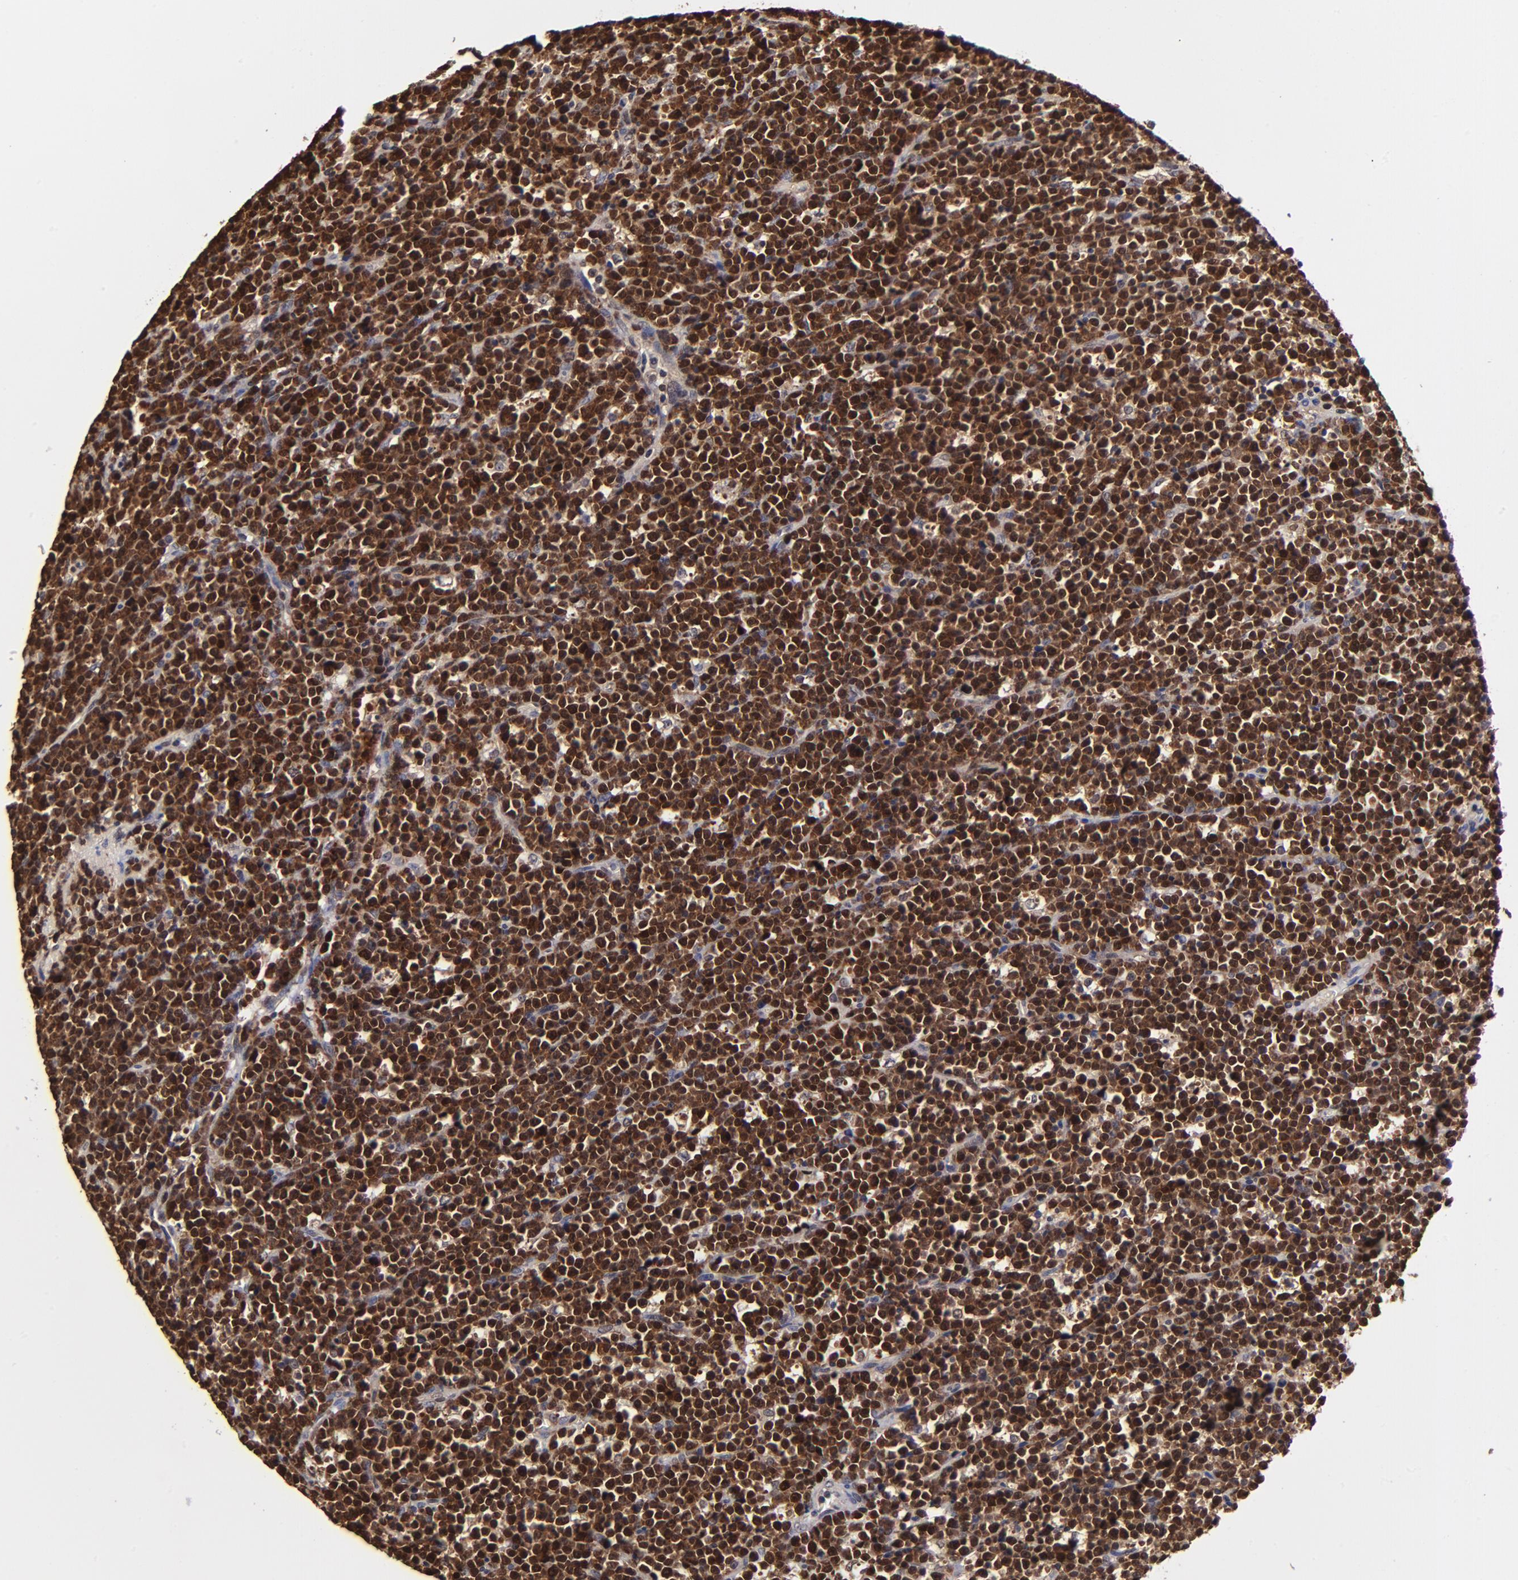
{"staining": {"intensity": "strong", "quantity": ">75%", "location": "cytoplasmic/membranous,nuclear"}, "tissue": "lymphoma", "cell_type": "Tumor cells", "image_type": "cancer", "snomed": [{"axis": "morphology", "description": "Malignant lymphoma, non-Hodgkin's type, High grade"}, {"axis": "topography", "description": "Ovary"}], "caption": "Immunohistochemical staining of human high-grade malignant lymphoma, non-Hodgkin's type shows high levels of strong cytoplasmic/membranous and nuclear protein staining in about >75% of tumor cells.", "gene": "DCTPP1", "patient": {"sex": "female", "age": 56}}